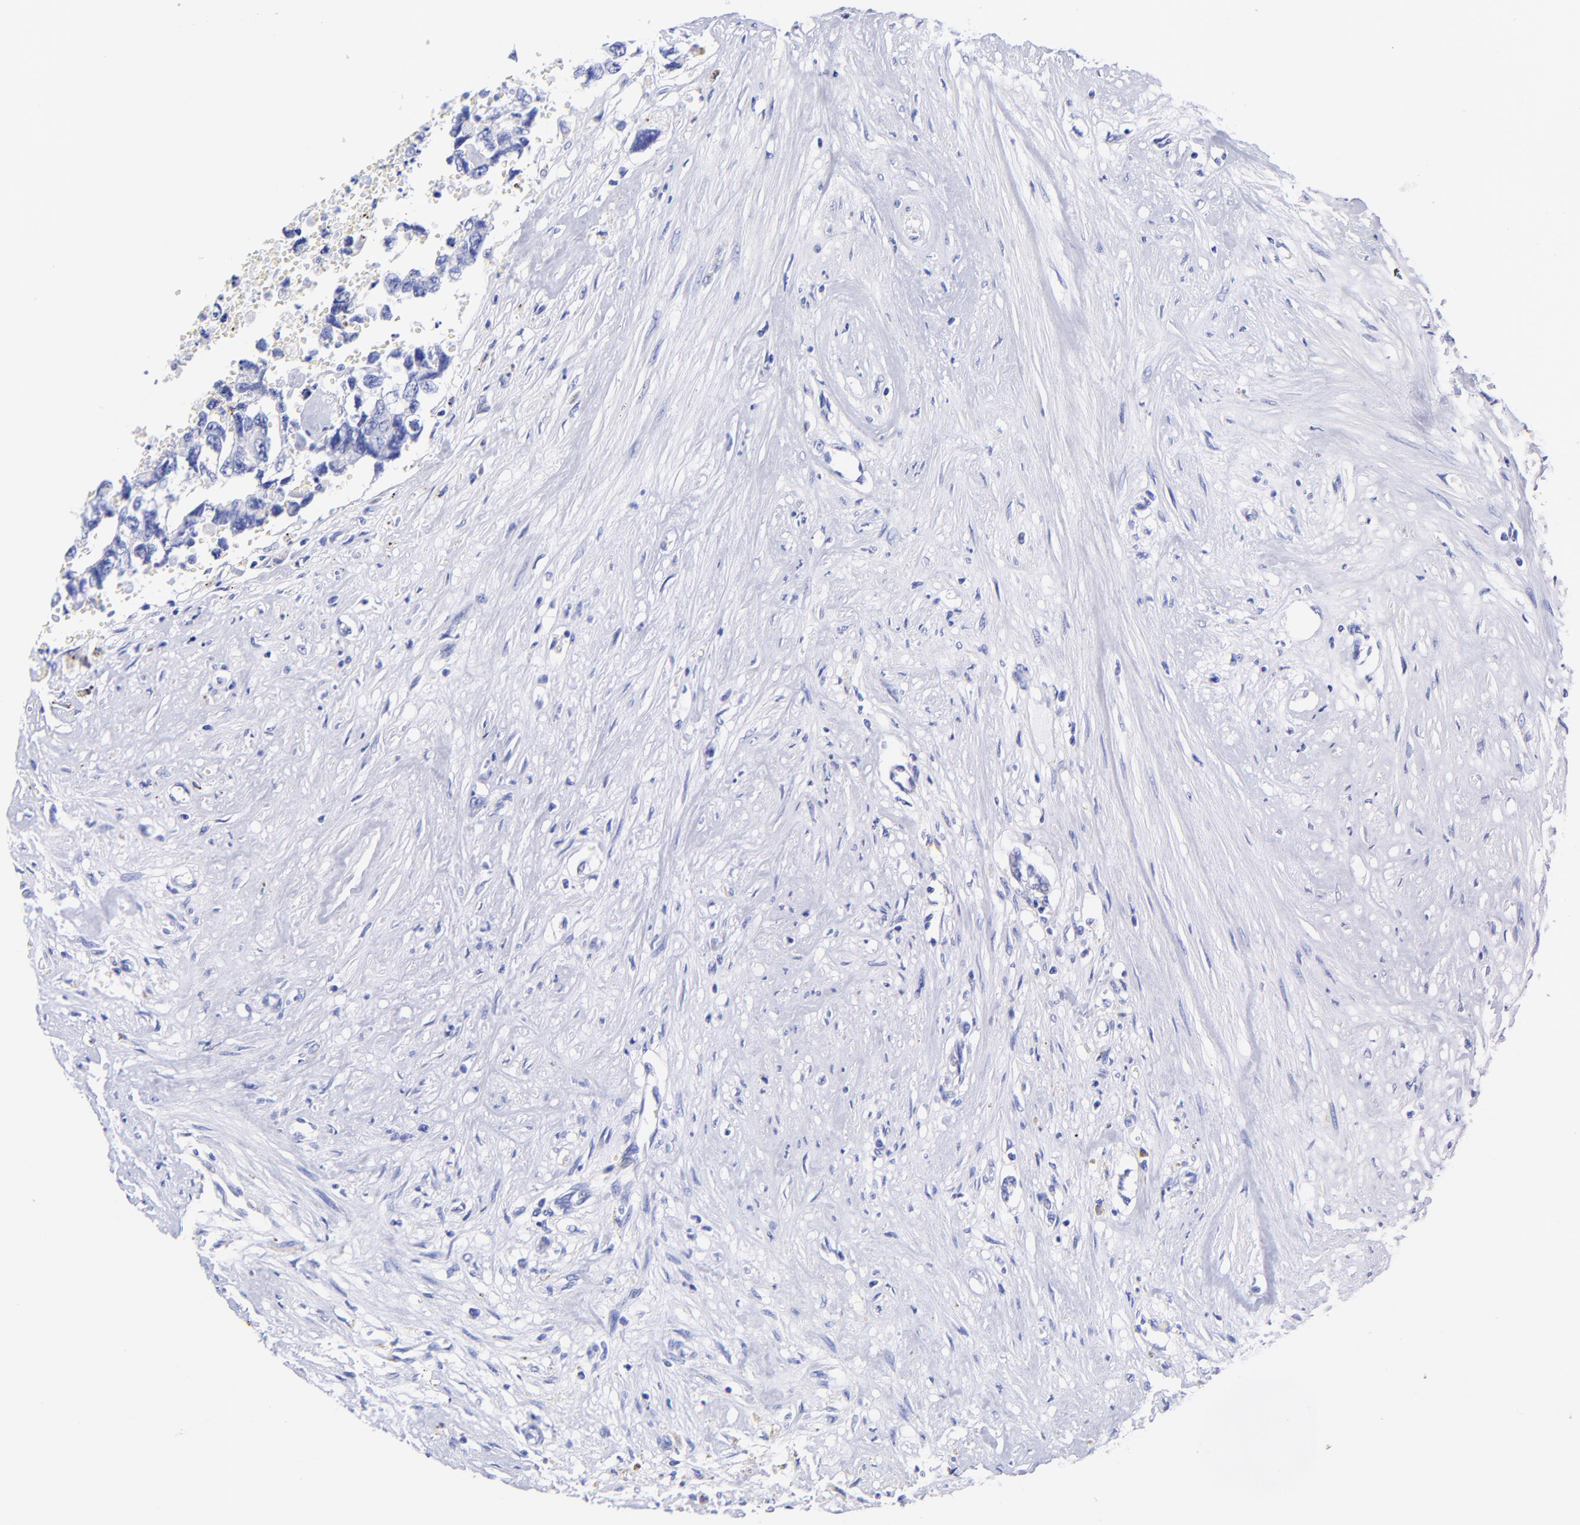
{"staining": {"intensity": "negative", "quantity": "none", "location": "none"}, "tissue": "testis cancer", "cell_type": "Tumor cells", "image_type": "cancer", "snomed": [{"axis": "morphology", "description": "Carcinoma, Embryonal, NOS"}, {"axis": "topography", "description": "Testis"}], "caption": "The image displays no staining of tumor cells in embryonal carcinoma (testis).", "gene": "GPHN", "patient": {"sex": "male", "age": 31}}